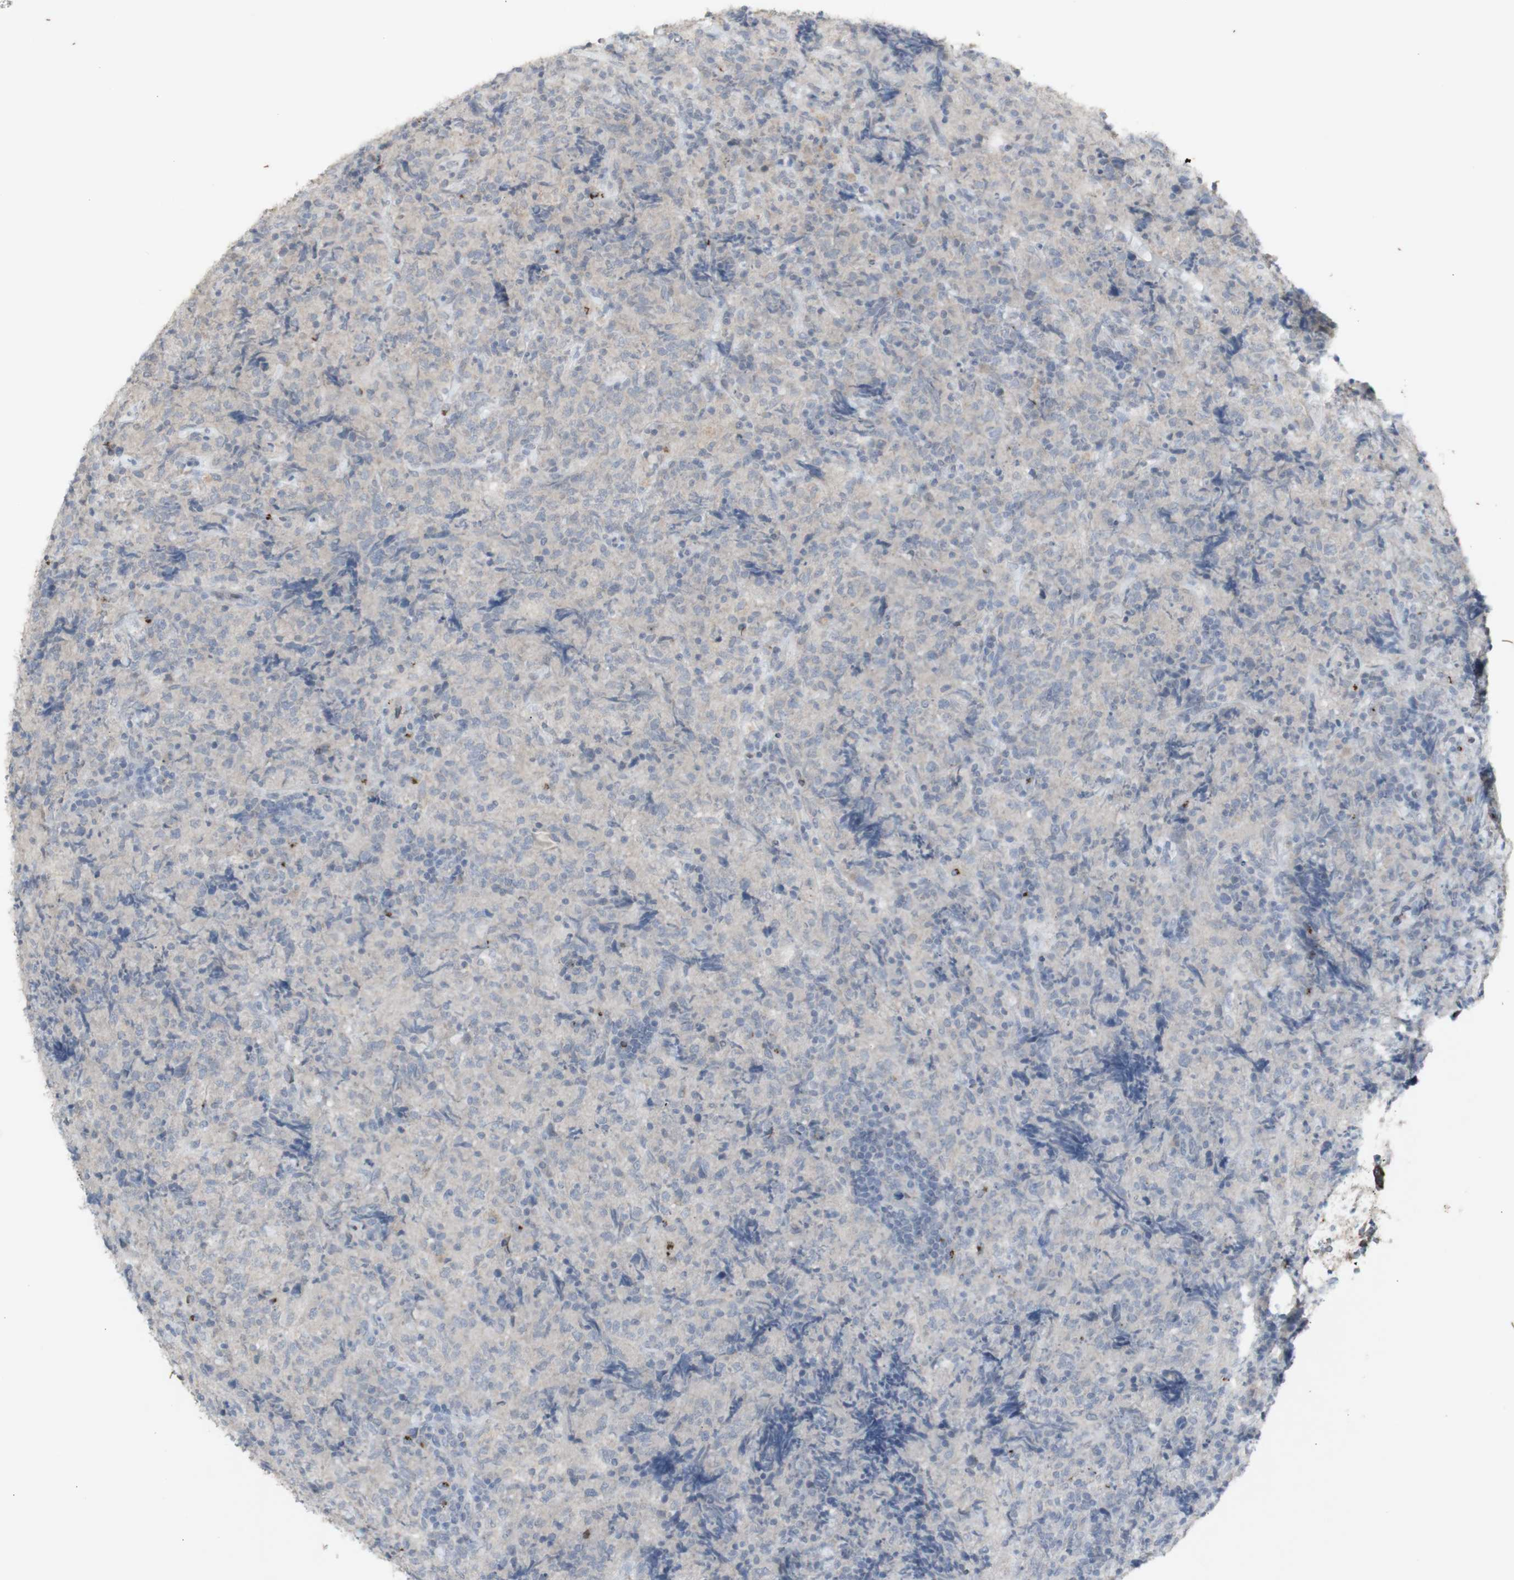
{"staining": {"intensity": "negative", "quantity": "none", "location": "none"}, "tissue": "lymphoma", "cell_type": "Tumor cells", "image_type": "cancer", "snomed": [{"axis": "morphology", "description": "Malignant lymphoma, non-Hodgkin's type, High grade"}, {"axis": "topography", "description": "Tonsil"}], "caption": "IHC image of lymphoma stained for a protein (brown), which displays no expression in tumor cells.", "gene": "INS", "patient": {"sex": "female", "age": 36}}